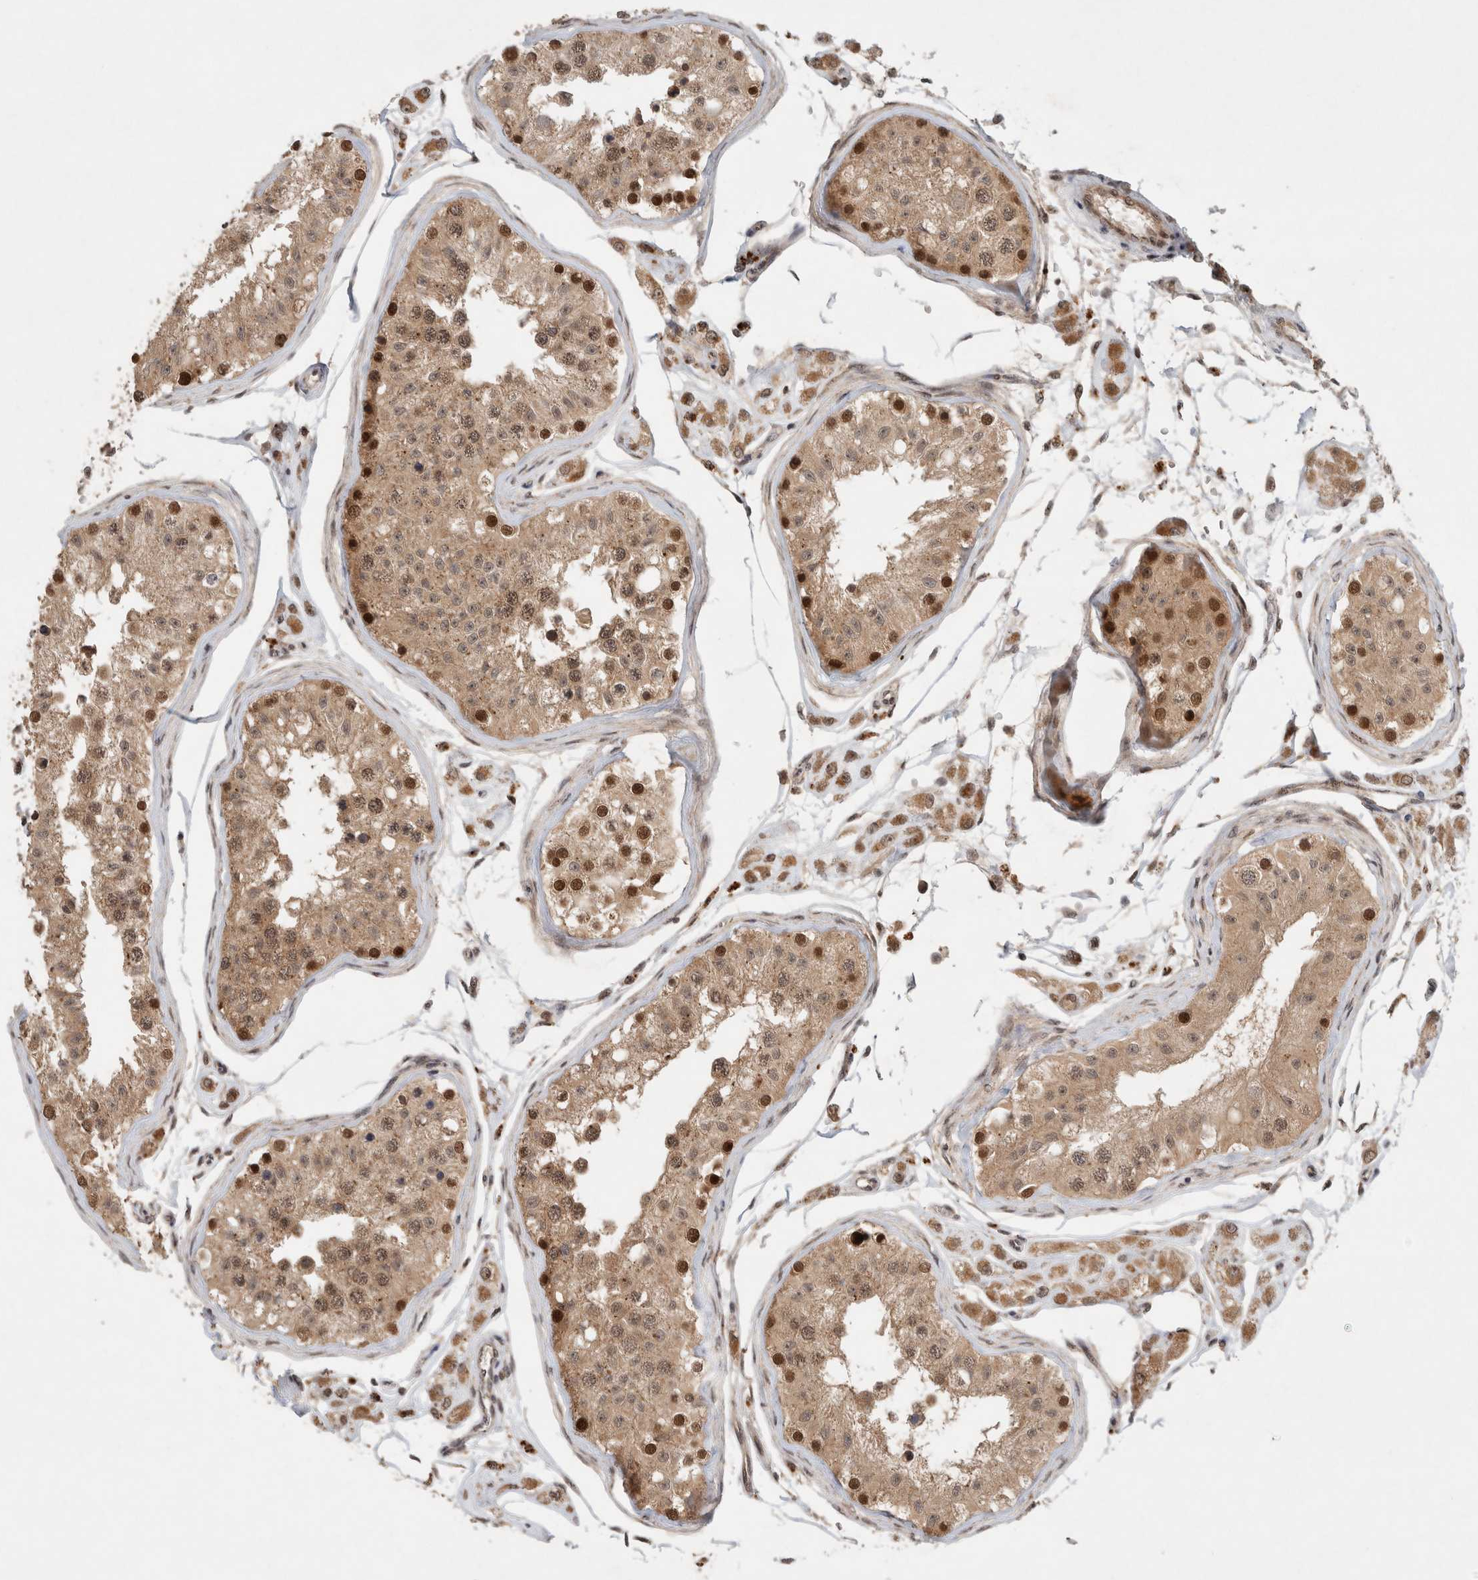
{"staining": {"intensity": "moderate", "quantity": ">75%", "location": "cytoplasmic/membranous,nuclear"}, "tissue": "testis", "cell_type": "Cells in seminiferous ducts", "image_type": "normal", "snomed": [{"axis": "morphology", "description": "Normal tissue, NOS"}, {"axis": "morphology", "description": "Adenocarcinoma, metastatic, NOS"}, {"axis": "topography", "description": "Testis"}], "caption": "High-magnification brightfield microscopy of unremarkable testis stained with DAB (3,3'-diaminobenzidine) (brown) and counterstained with hematoxylin (blue). cells in seminiferous ducts exhibit moderate cytoplasmic/membranous,nuclear staining is appreciated in about>75% of cells.", "gene": "MPHOSPH6", "patient": {"sex": "male", "age": 26}}